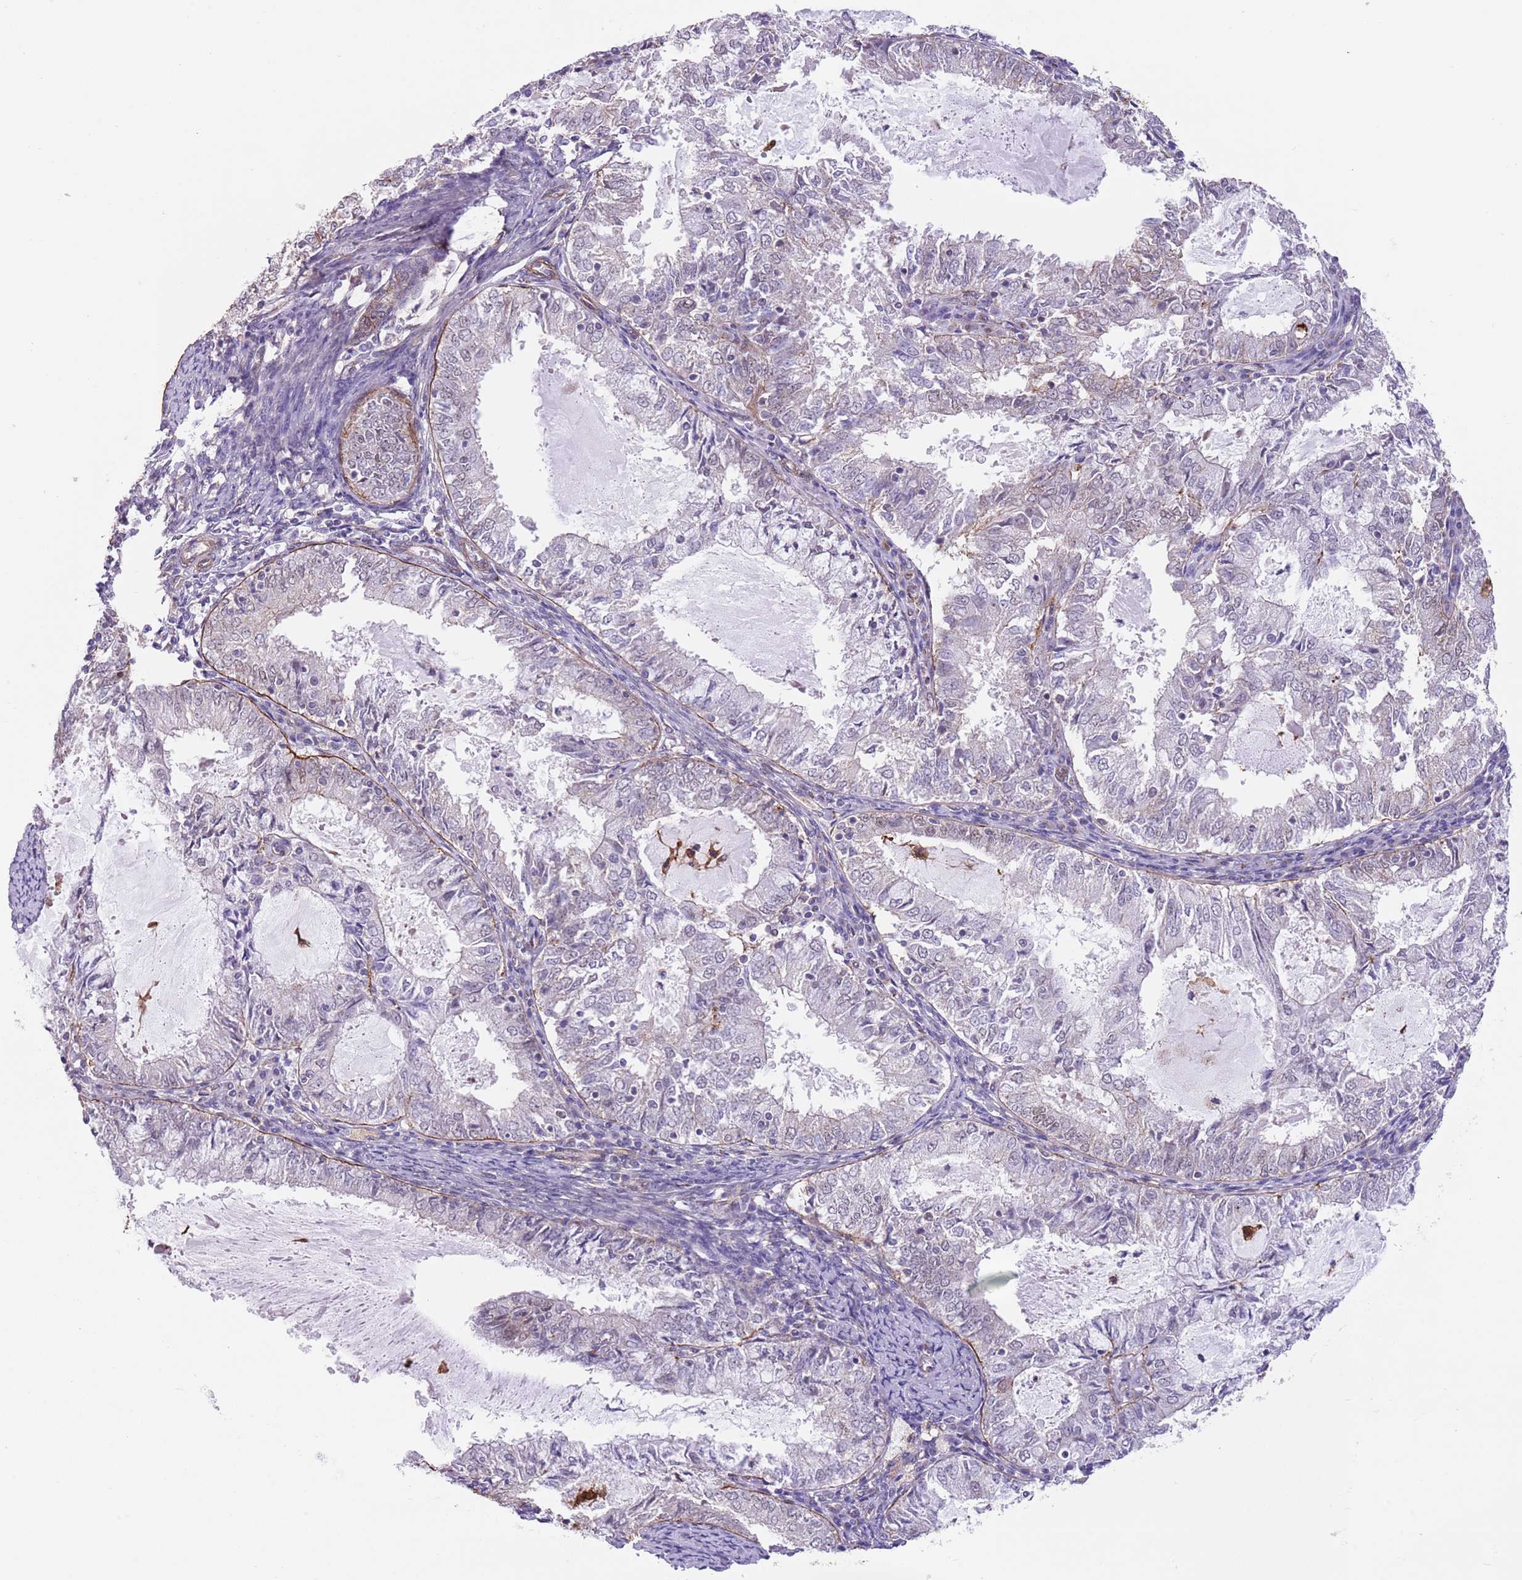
{"staining": {"intensity": "negative", "quantity": "none", "location": "none"}, "tissue": "endometrial cancer", "cell_type": "Tumor cells", "image_type": "cancer", "snomed": [{"axis": "morphology", "description": "Adenocarcinoma, NOS"}, {"axis": "topography", "description": "Endometrium"}], "caption": "IHC of adenocarcinoma (endometrial) exhibits no expression in tumor cells.", "gene": "CREBZF", "patient": {"sex": "female", "age": 57}}